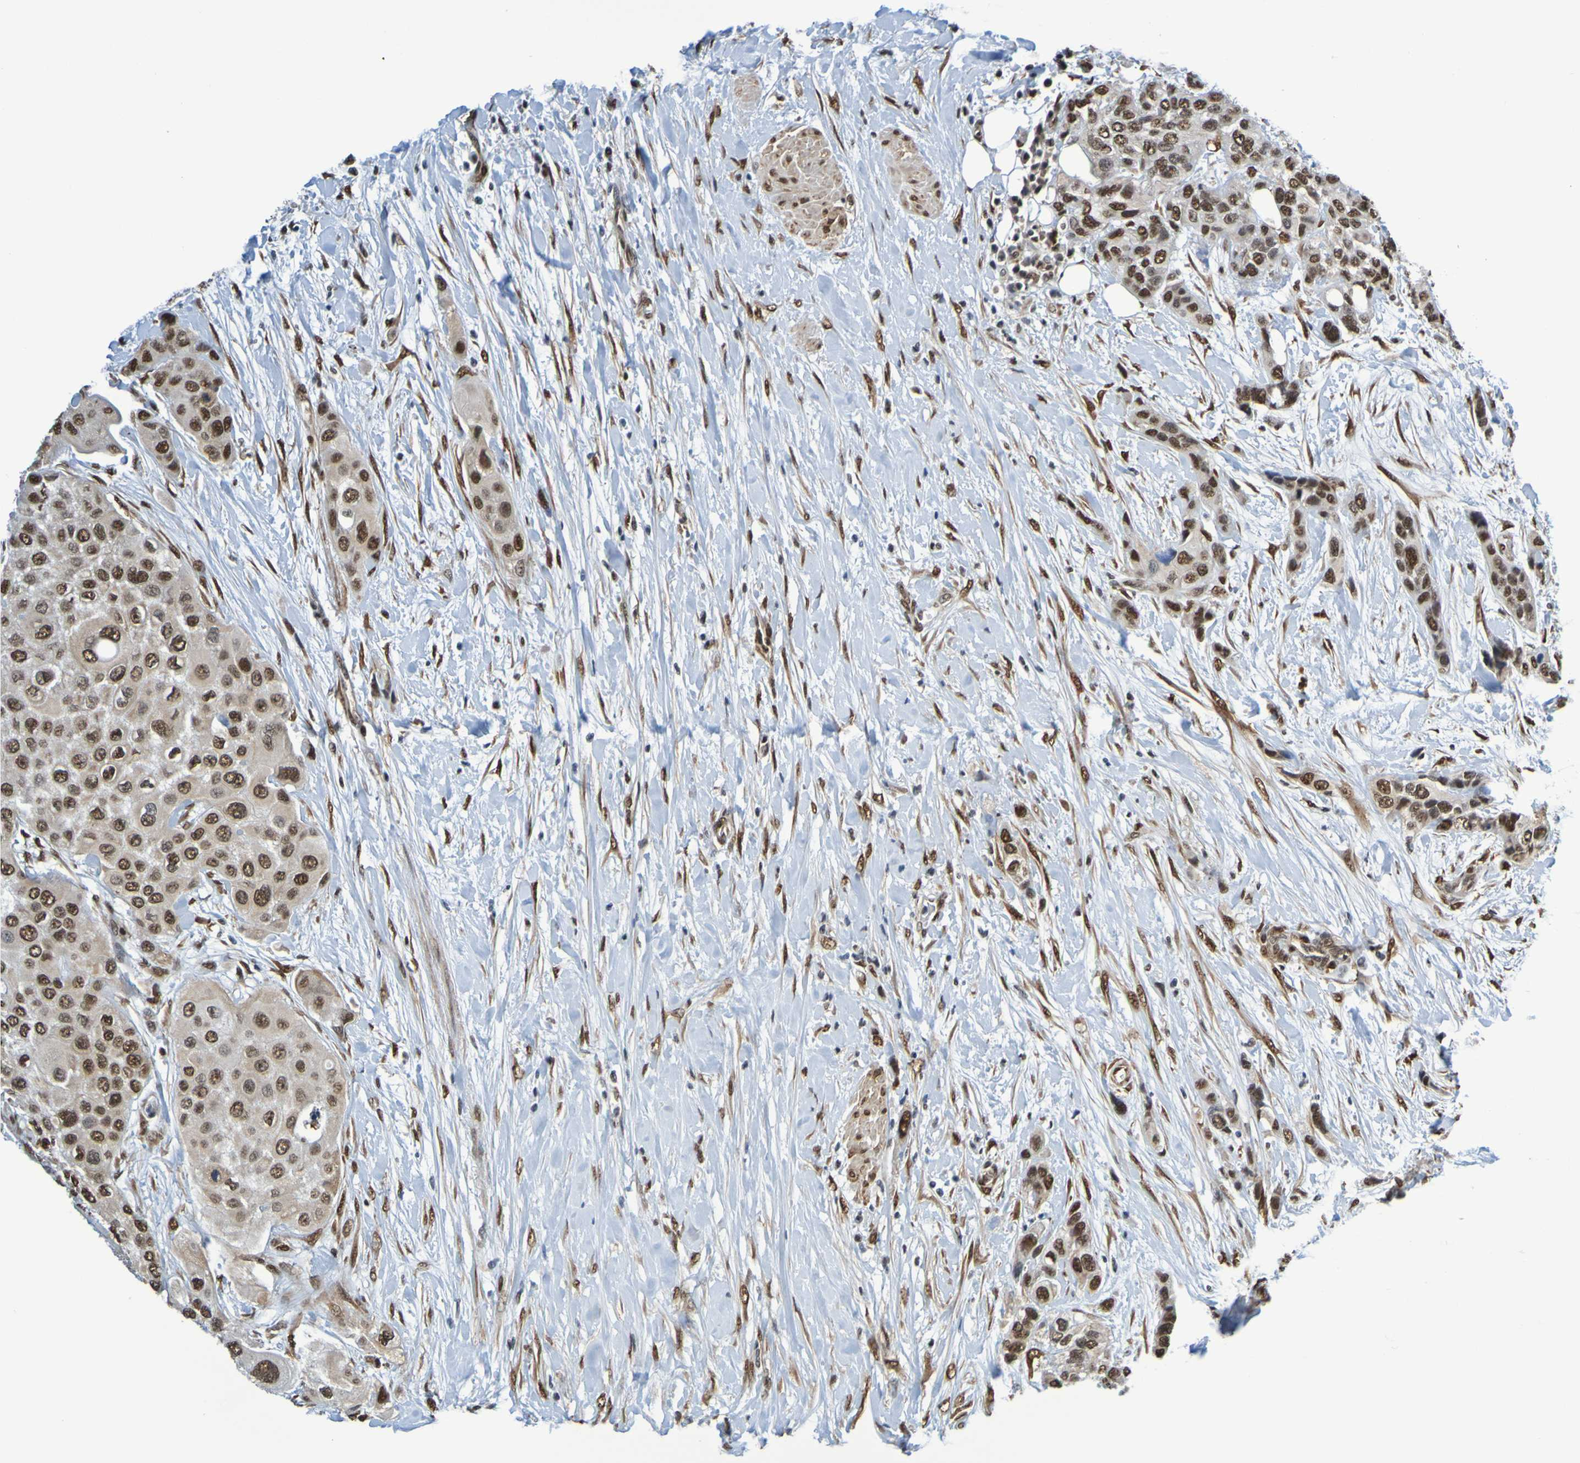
{"staining": {"intensity": "strong", "quantity": ">75%", "location": "nuclear"}, "tissue": "urothelial cancer", "cell_type": "Tumor cells", "image_type": "cancer", "snomed": [{"axis": "morphology", "description": "Urothelial carcinoma, High grade"}, {"axis": "topography", "description": "Urinary bladder"}], "caption": "Urothelial carcinoma (high-grade) was stained to show a protein in brown. There is high levels of strong nuclear expression in approximately >75% of tumor cells.", "gene": "HDAC2", "patient": {"sex": "female", "age": 56}}